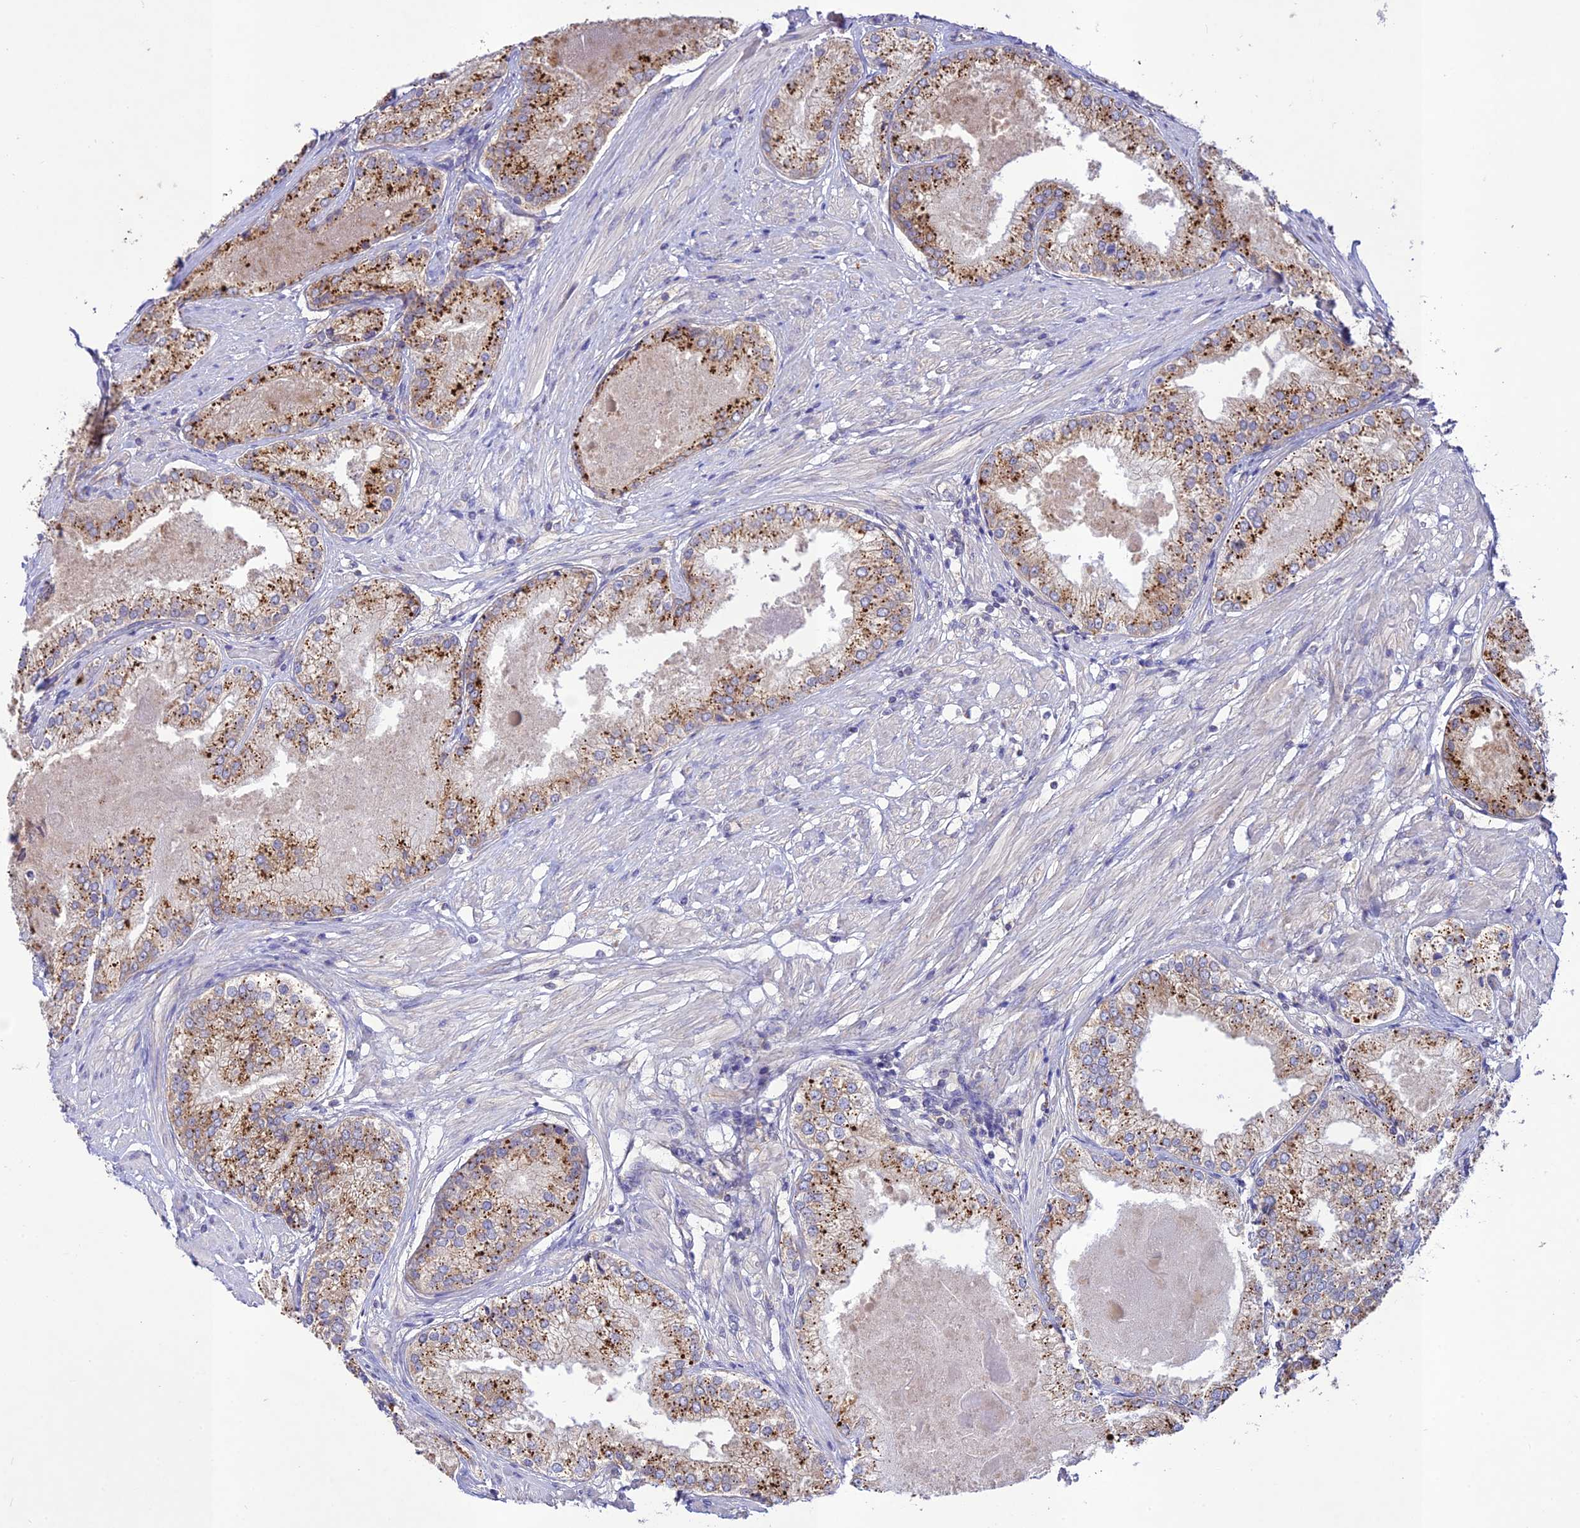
{"staining": {"intensity": "moderate", "quantity": ">75%", "location": "cytoplasmic/membranous"}, "tissue": "prostate cancer", "cell_type": "Tumor cells", "image_type": "cancer", "snomed": [{"axis": "morphology", "description": "Adenocarcinoma, Low grade"}, {"axis": "topography", "description": "Prostate"}], "caption": "Human prostate adenocarcinoma (low-grade) stained with a brown dye reveals moderate cytoplasmic/membranous positive positivity in about >75% of tumor cells.", "gene": "TMEM259", "patient": {"sex": "male", "age": 68}}